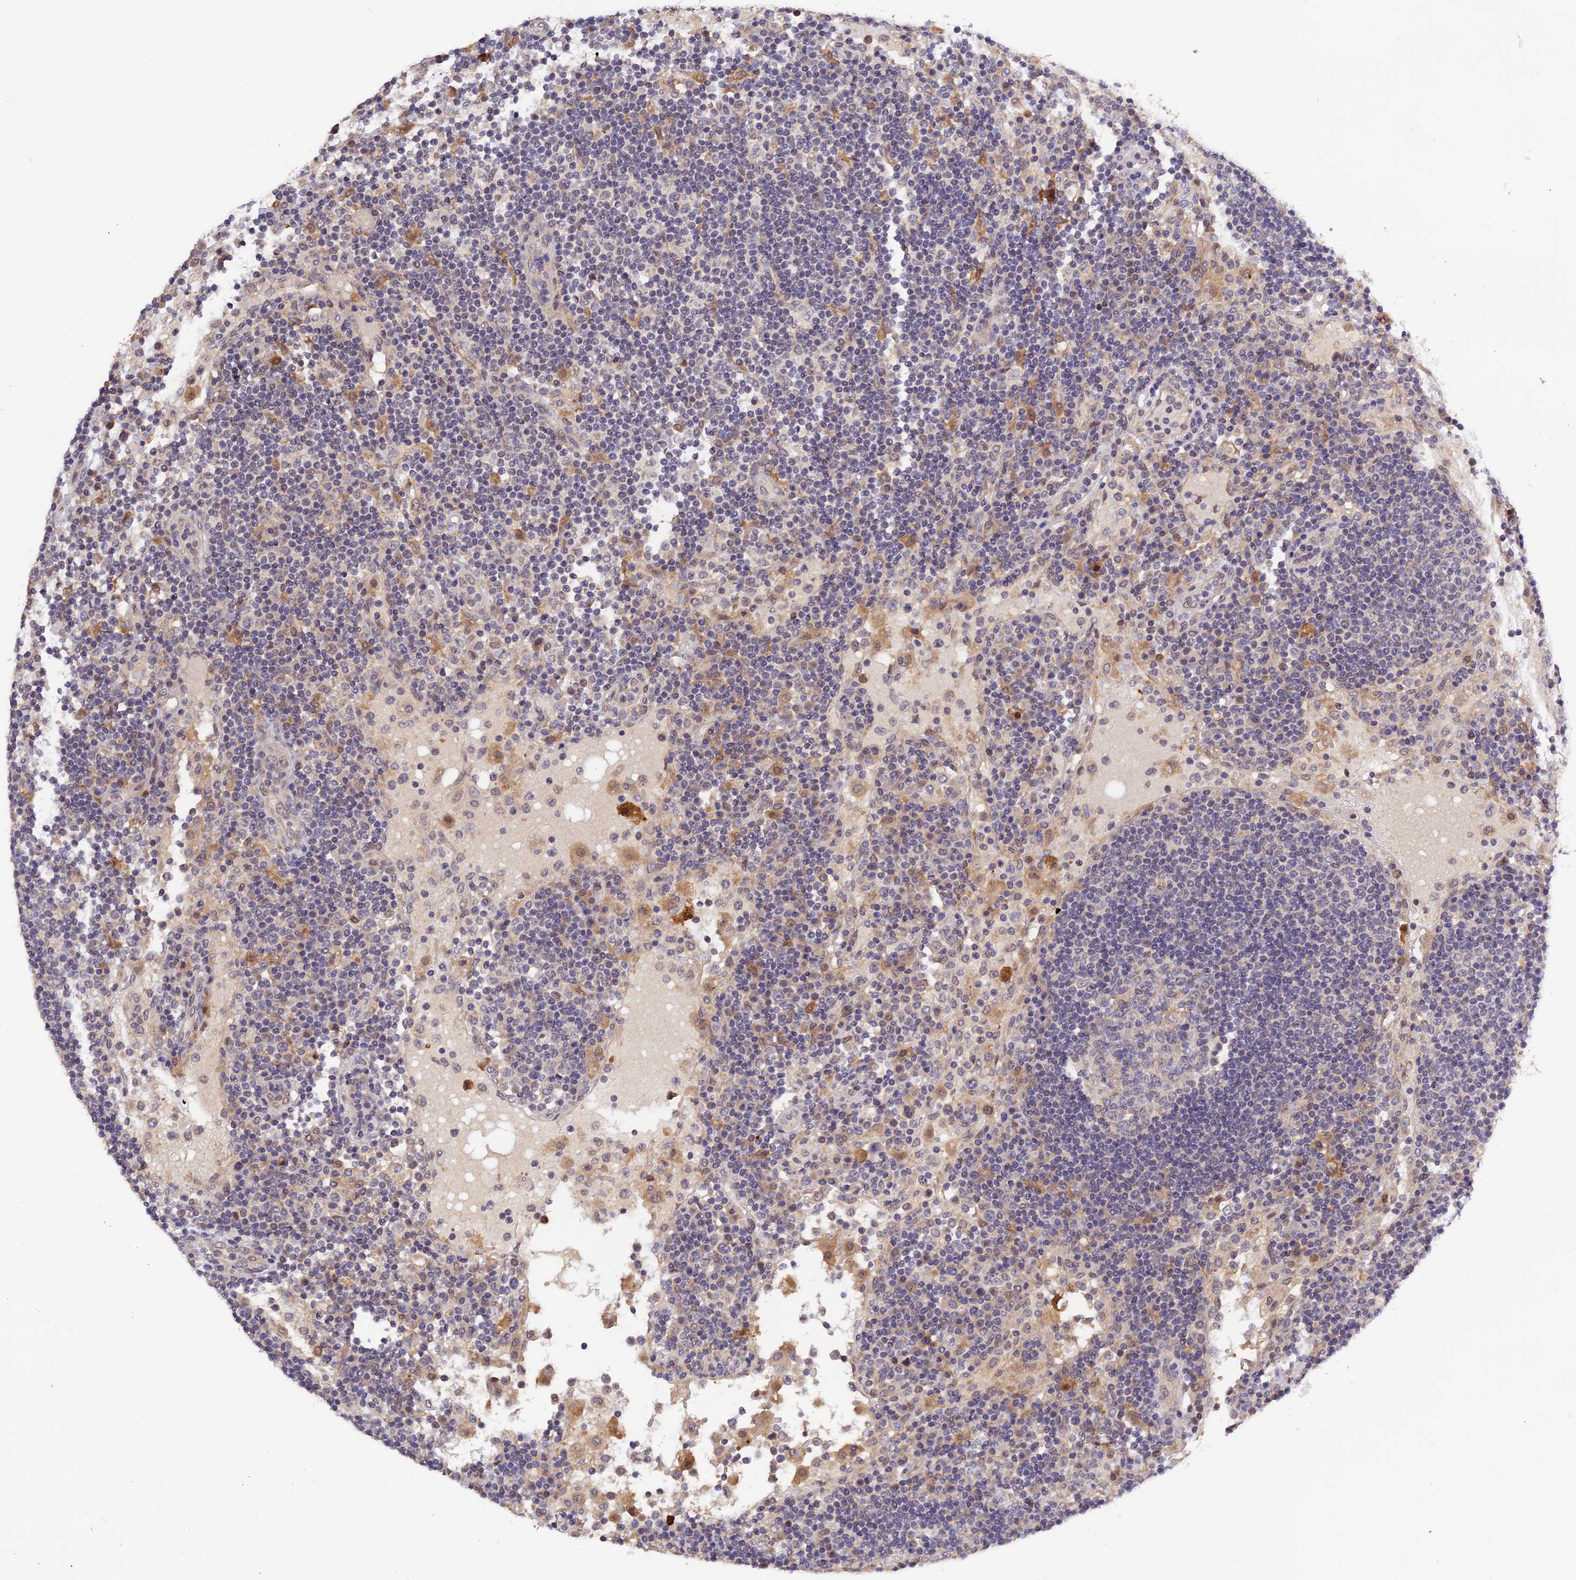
{"staining": {"intensity": "negative", "quantity": "none", "location": "none"}, "tissue": "lymph node", "cell_type": "Germinal center cells", "image_type": "normal", "snomed": [{"axis": "morphology", "description": "Normal tissue, NOS"}, {"axis": "topography", "description": "Lymph node"}], "caption": "Immunohistochemistry (IHC) micrograph of normal human lymph node stained for a protein (brown), which displays no expression in germinal center cells.", "gene": "MNS1", "patient": {"sex": "female", "age": 53}}